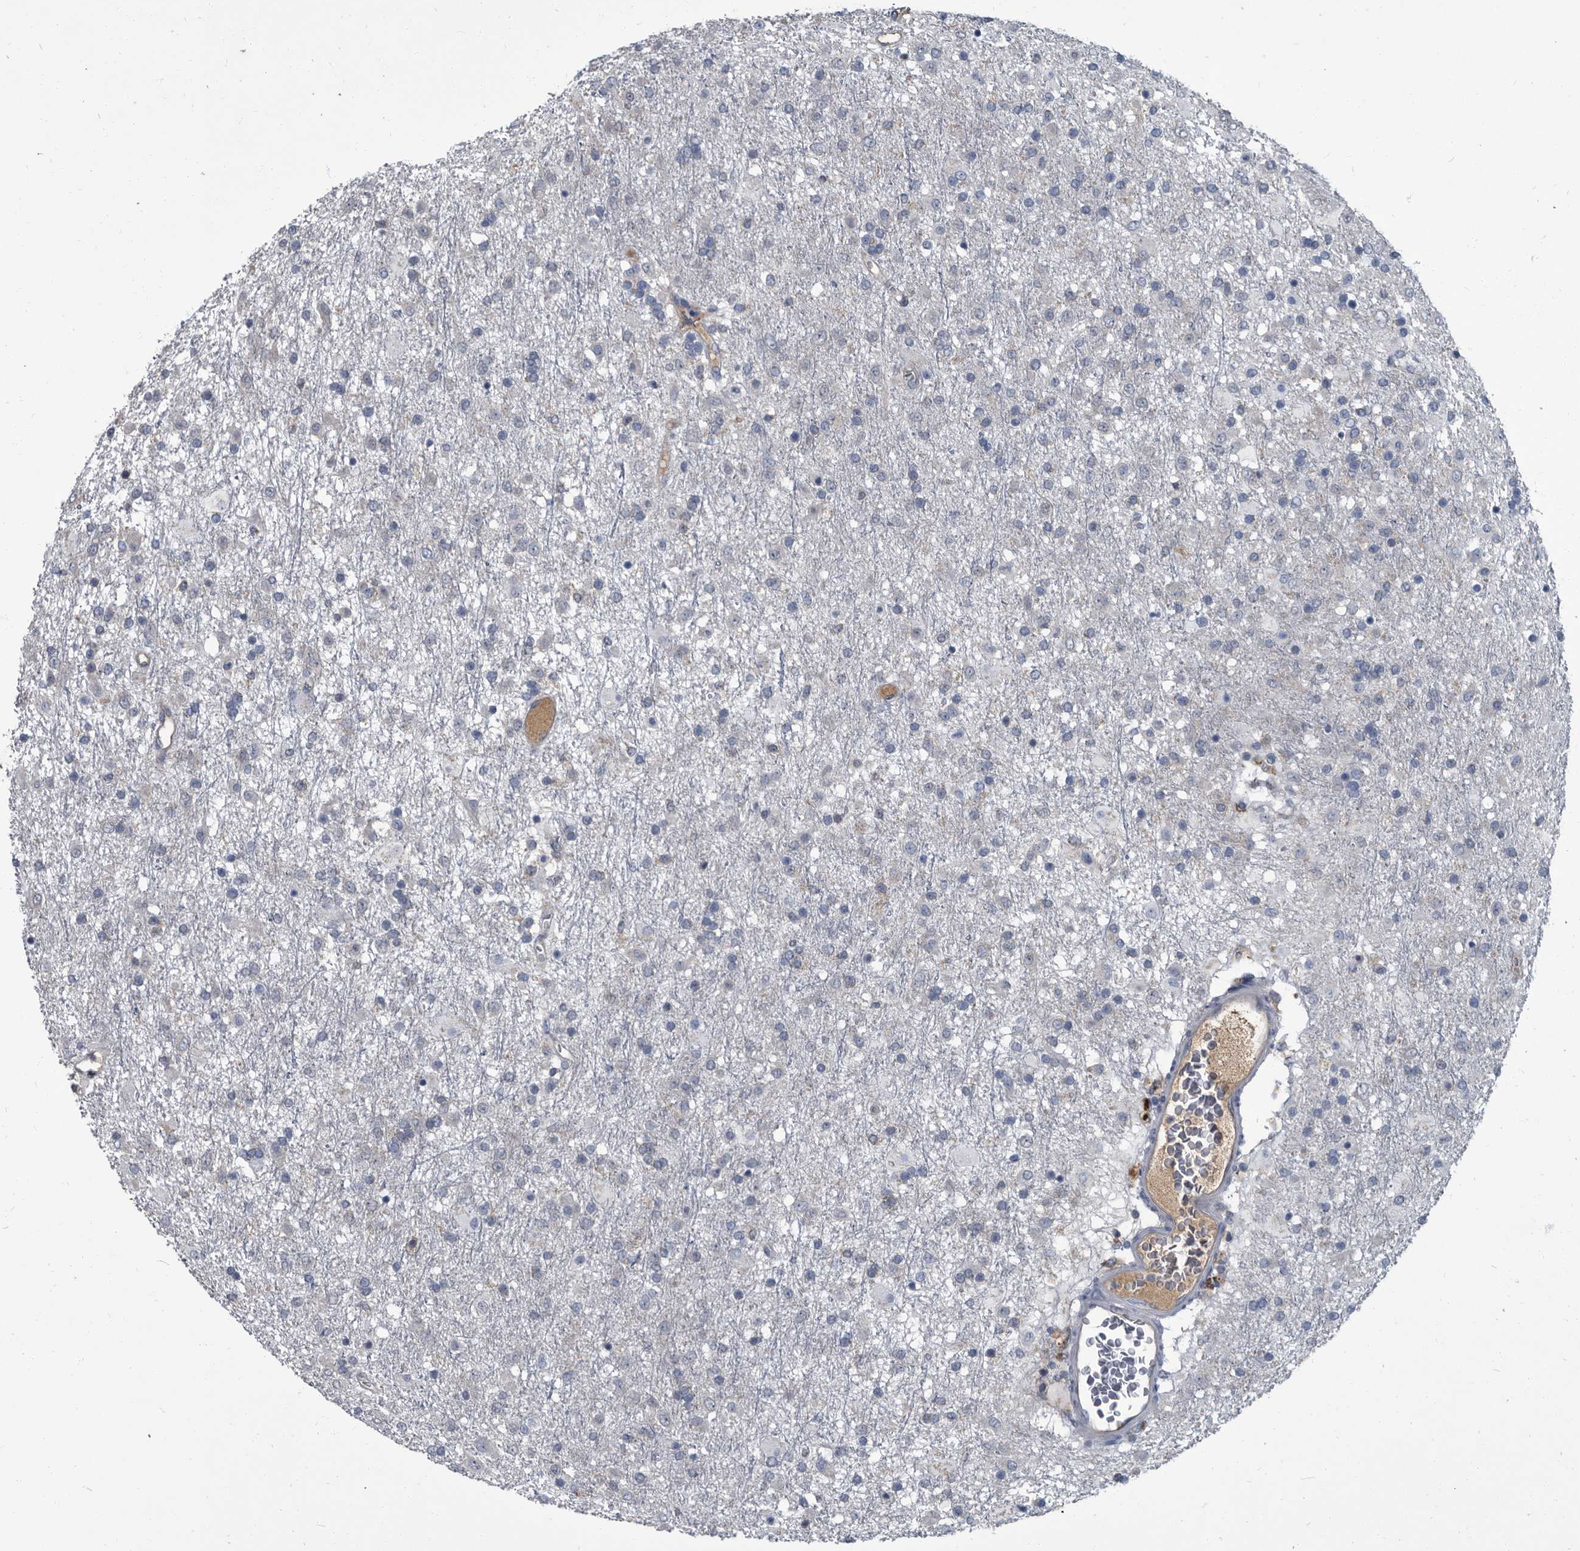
{"staining": {"intensity": "negative", "quantity": "none", "location": "none"}, "tissue": "glioma", "cell_type": "Tumor cells", "image_type": "cancer", "snomed": [{"axis": "morphology", "description": "Glioma, malignant, Low grade"}, {"axis": "topography", "description": "Brain"}], "caption": "This histopathology image is of glioma stained with IHC to label a protein in brown with the nuclei are counter-stained blue. There is no expression in tumor cells.", "gene": "CDV3", "patient": {"sex": "male", "age": 65}}